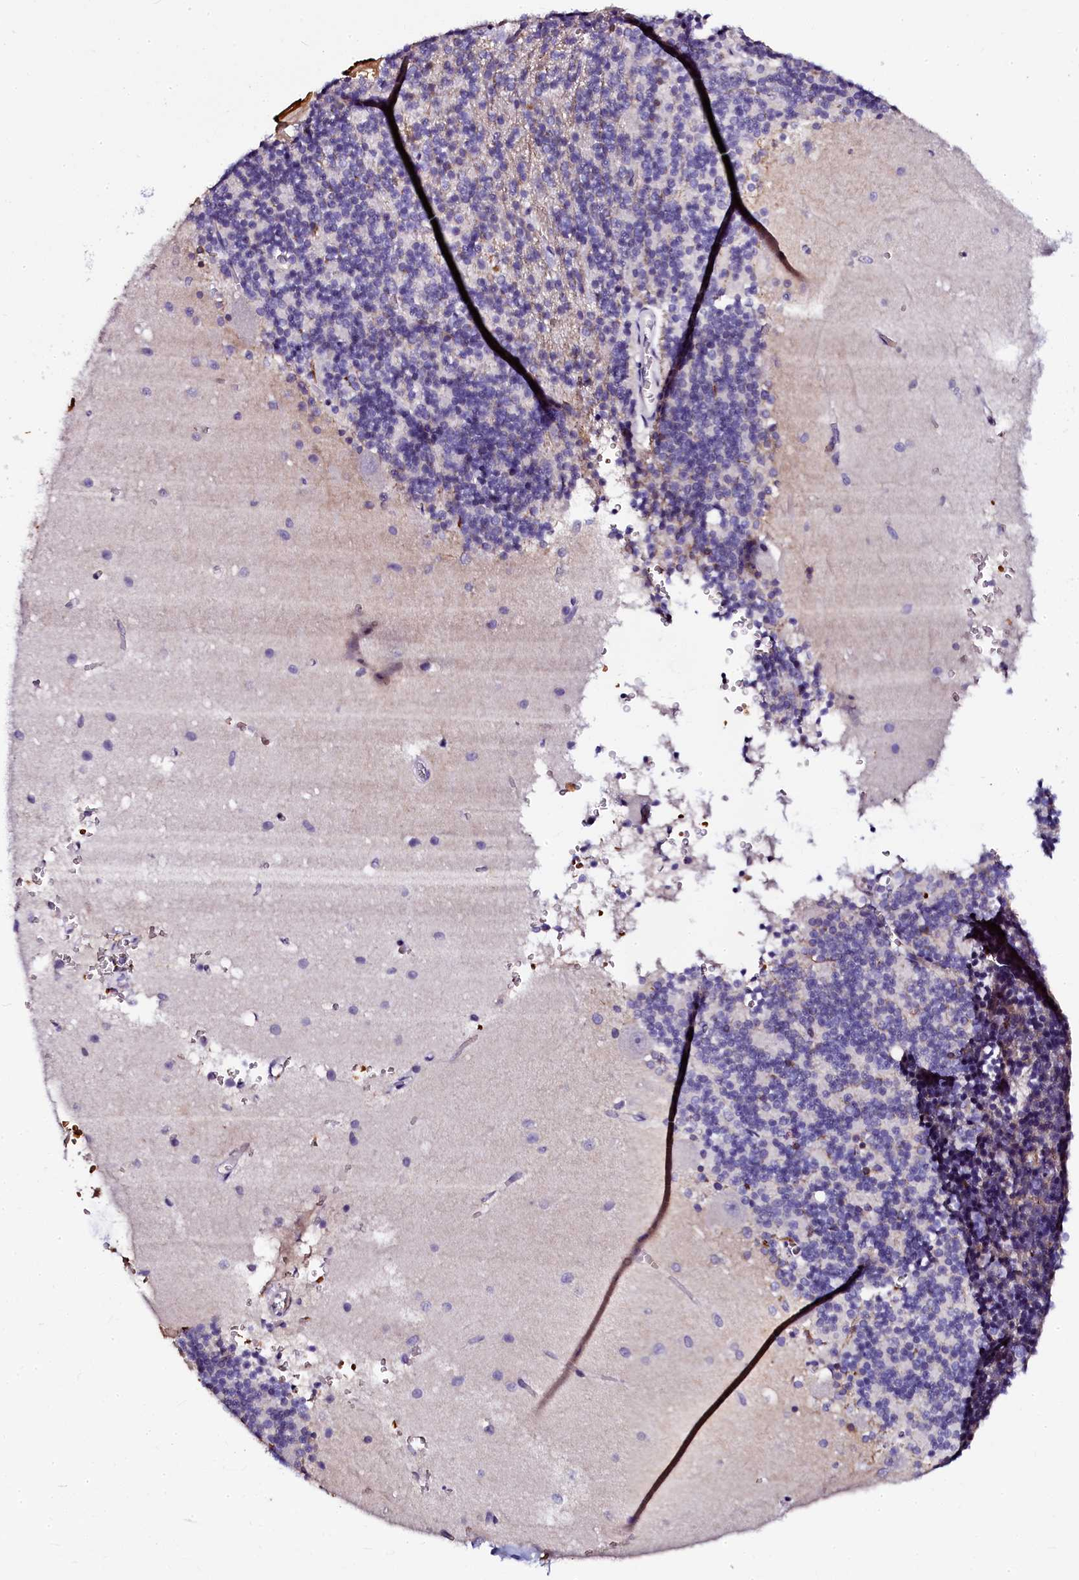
{"staining": {"intensity": "negative", "quantity": "none", "location": "none"}, "tissue": "cerebellum", "cell_type": "Cells in granular layer", "image_type": "normal", "snomed": [{"axis": "morphology", "description": "Normal tissue, NOS"}, {"axis": "topography", "description": "Cerebellum"}], "caption": "Cells in granular layer show no significant protein expression in unremarkable cerebellum. (DAB (3,3'-diaminobenzidine) immunohistochemistry (IHC) visualized using brightfield microscopy, high magnification).", "gene": "CTDSPL2", "patient": {"sex": "male", "age": 54}}